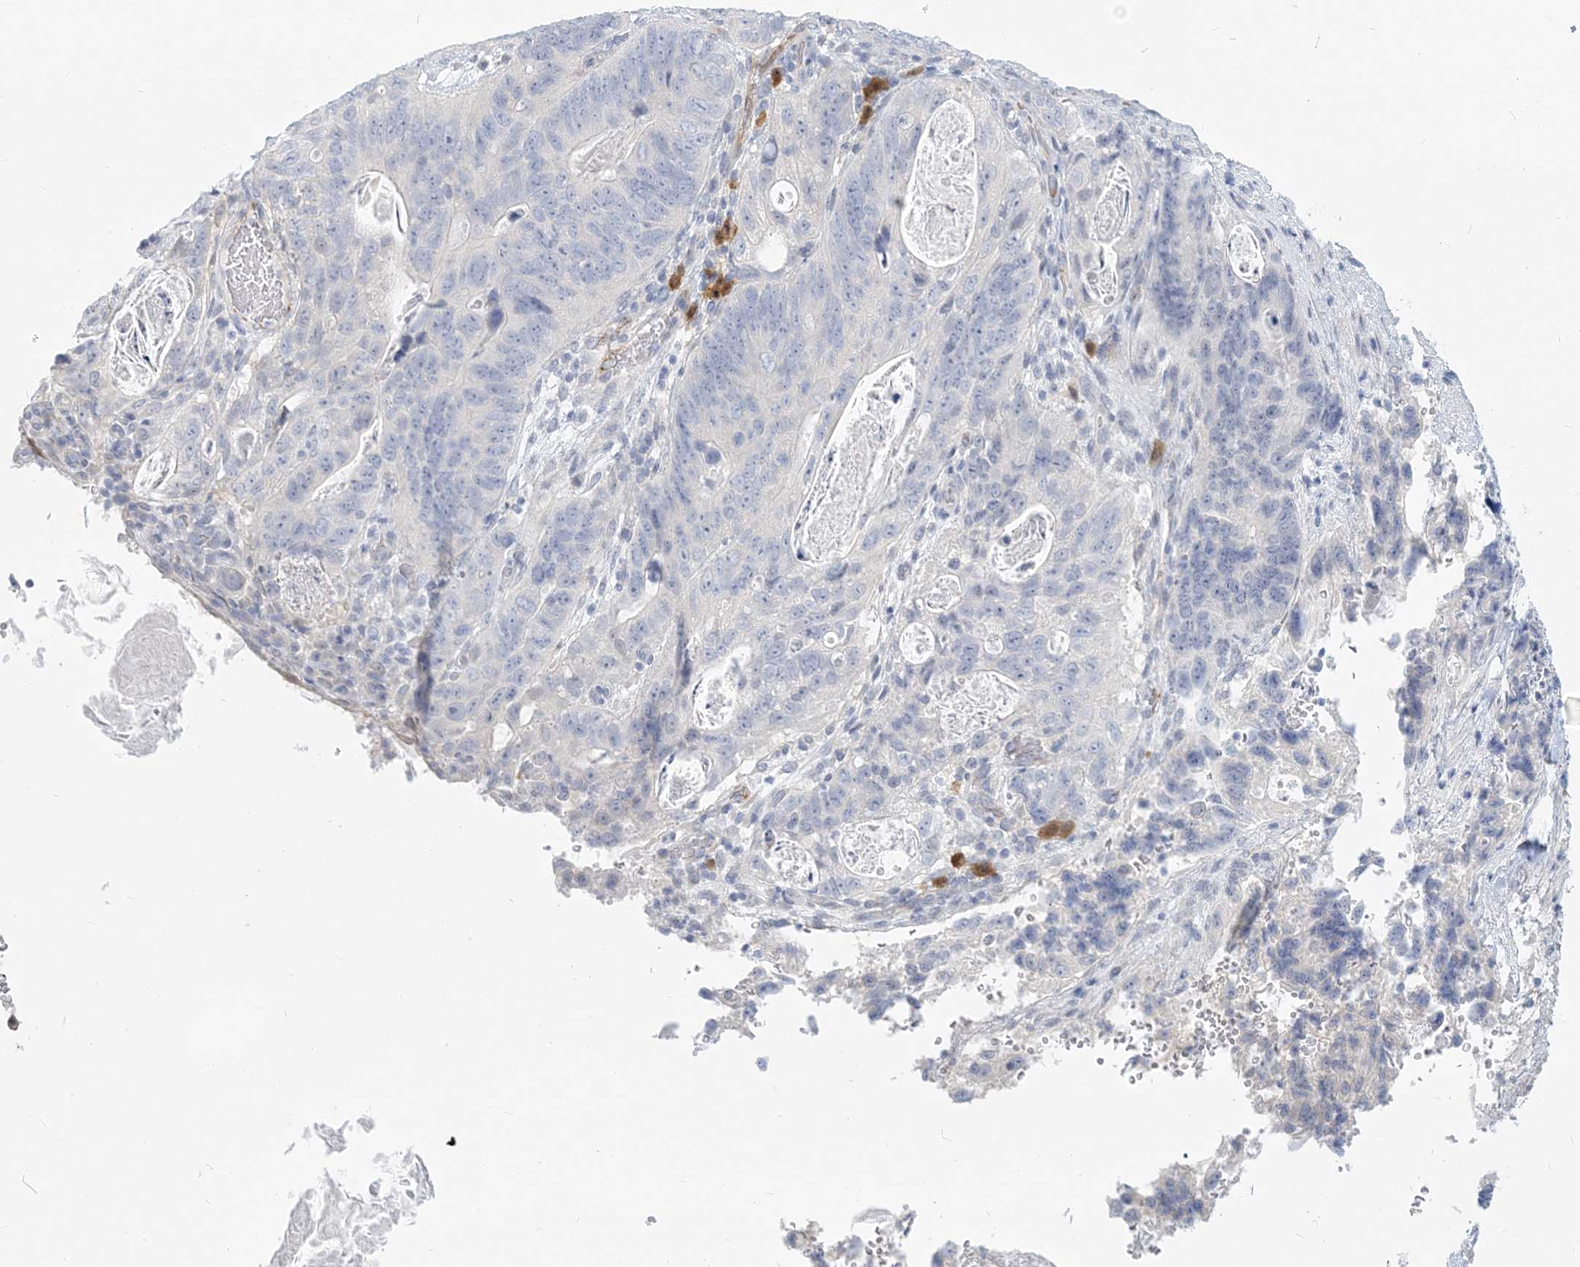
{"staining": {"intensity": "negative", "quantity": "none", "location": "none"}, "tissue": "stomach cancer", "cell_type": "Tumor cells", "image_type": "cancer", "snomed": [{"axis": "morphology", "description": "Normal tissue, NOS"}, {"axis": "morphology", "description": "Adenocarcinoma, NOS"}, {"axis": "topography", "description": "Stomach"}], "caption": "Histopathology image shows no significant protein expression in tumor cells of stomach adenocarcinoma.", "gene": "GMPPA", "patient": {"sex": "female", "age": 89}}